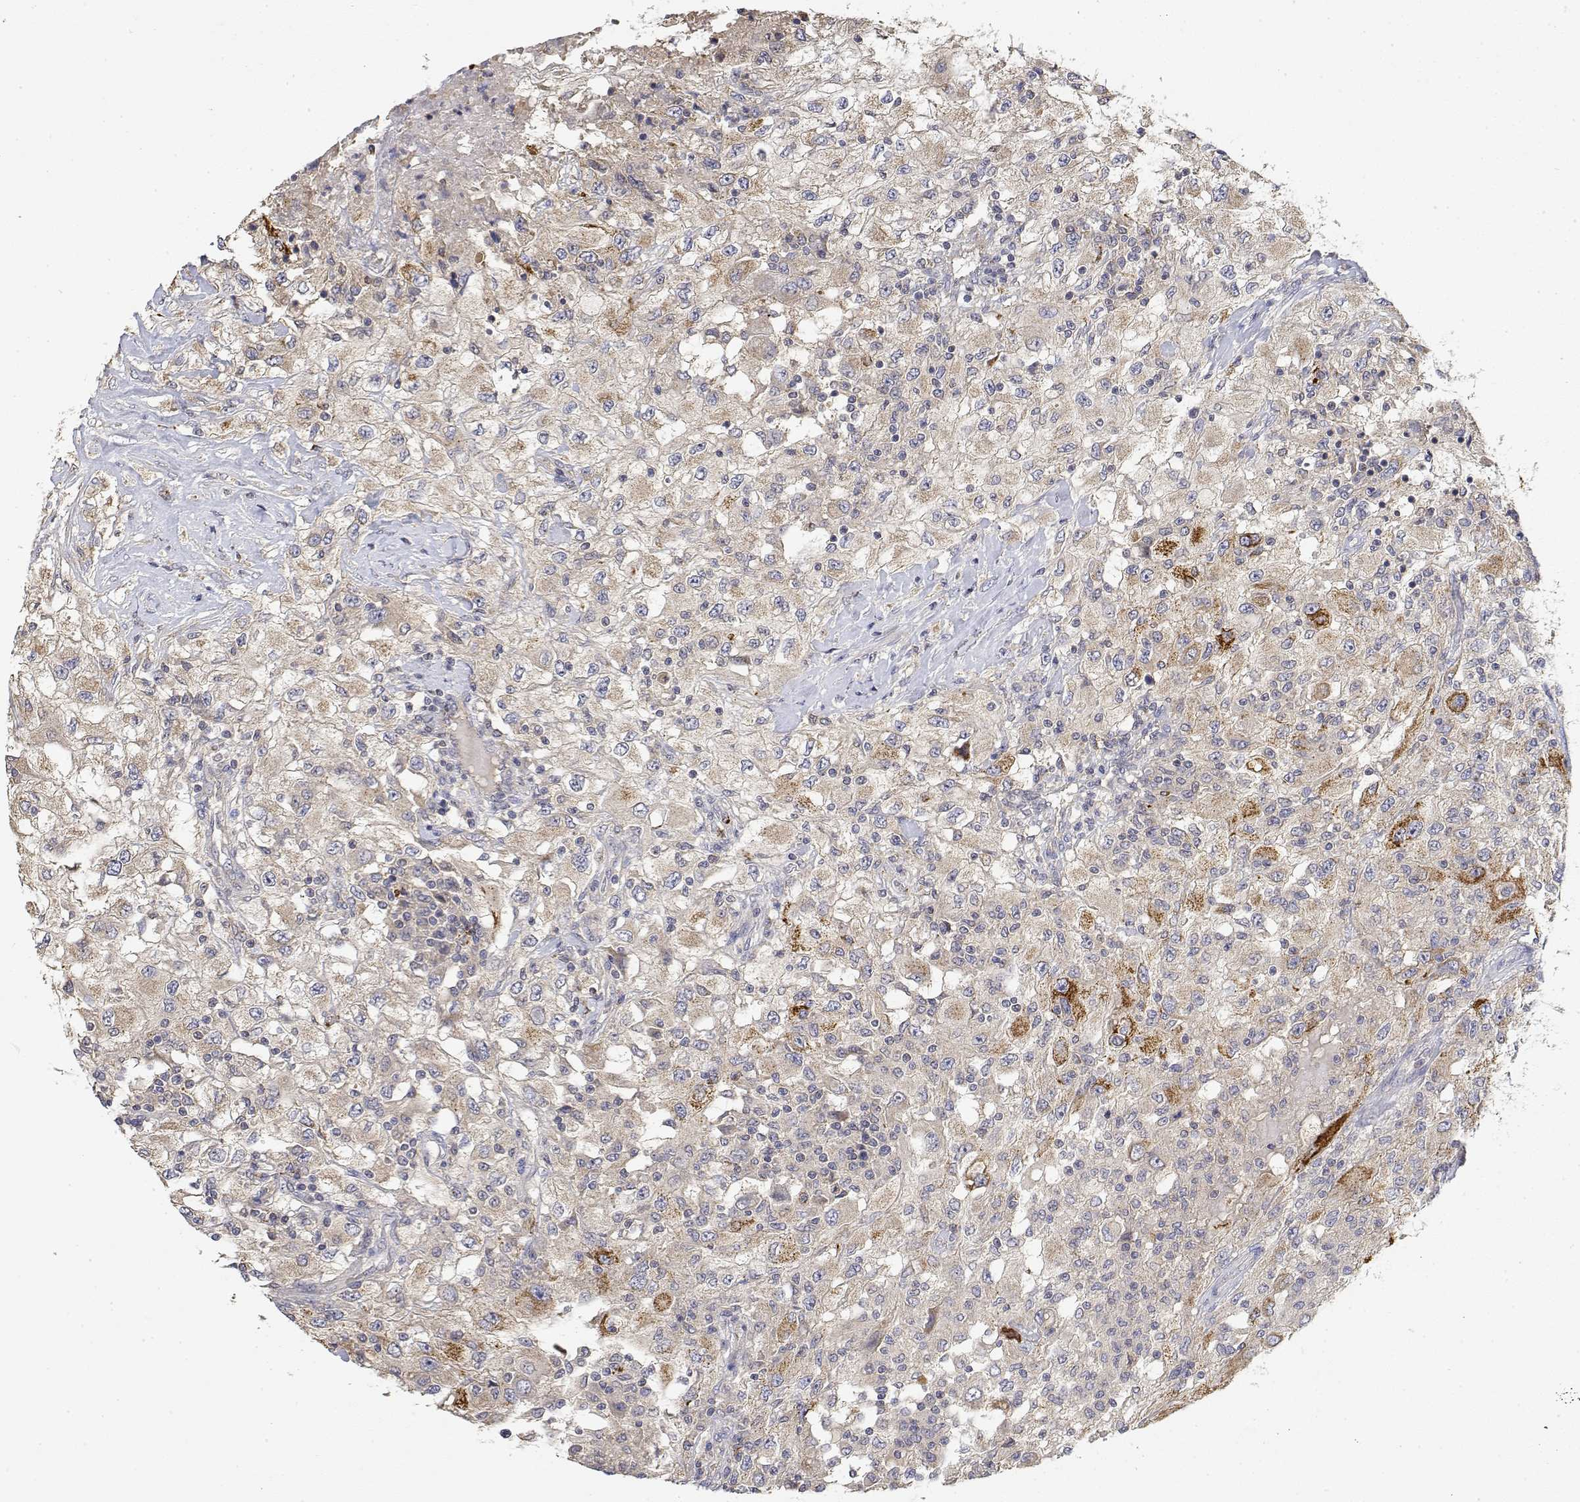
{"staining": {"intensity": "strong", "quantity": "<25%", "location": "cytoplasmic/membranous"}, "tissue": "renal cancer", "cell_type": "Tumor cells", "image_type": "cancer", "snomed": [{"axis": "morphology", "description": "Adenocarcinoma, NOS"}, {"axis": "topography", "description": "Kidney"}], "caption": "A micrograph of human adenocarcinoma (renal) stained for a protein reveals strong cytoplasmic/membranous brown staining in tumor cells. Nuclei are stained in blue.", "gene": "LONRF3", "patient": {"sex": "female", "age": 67}}